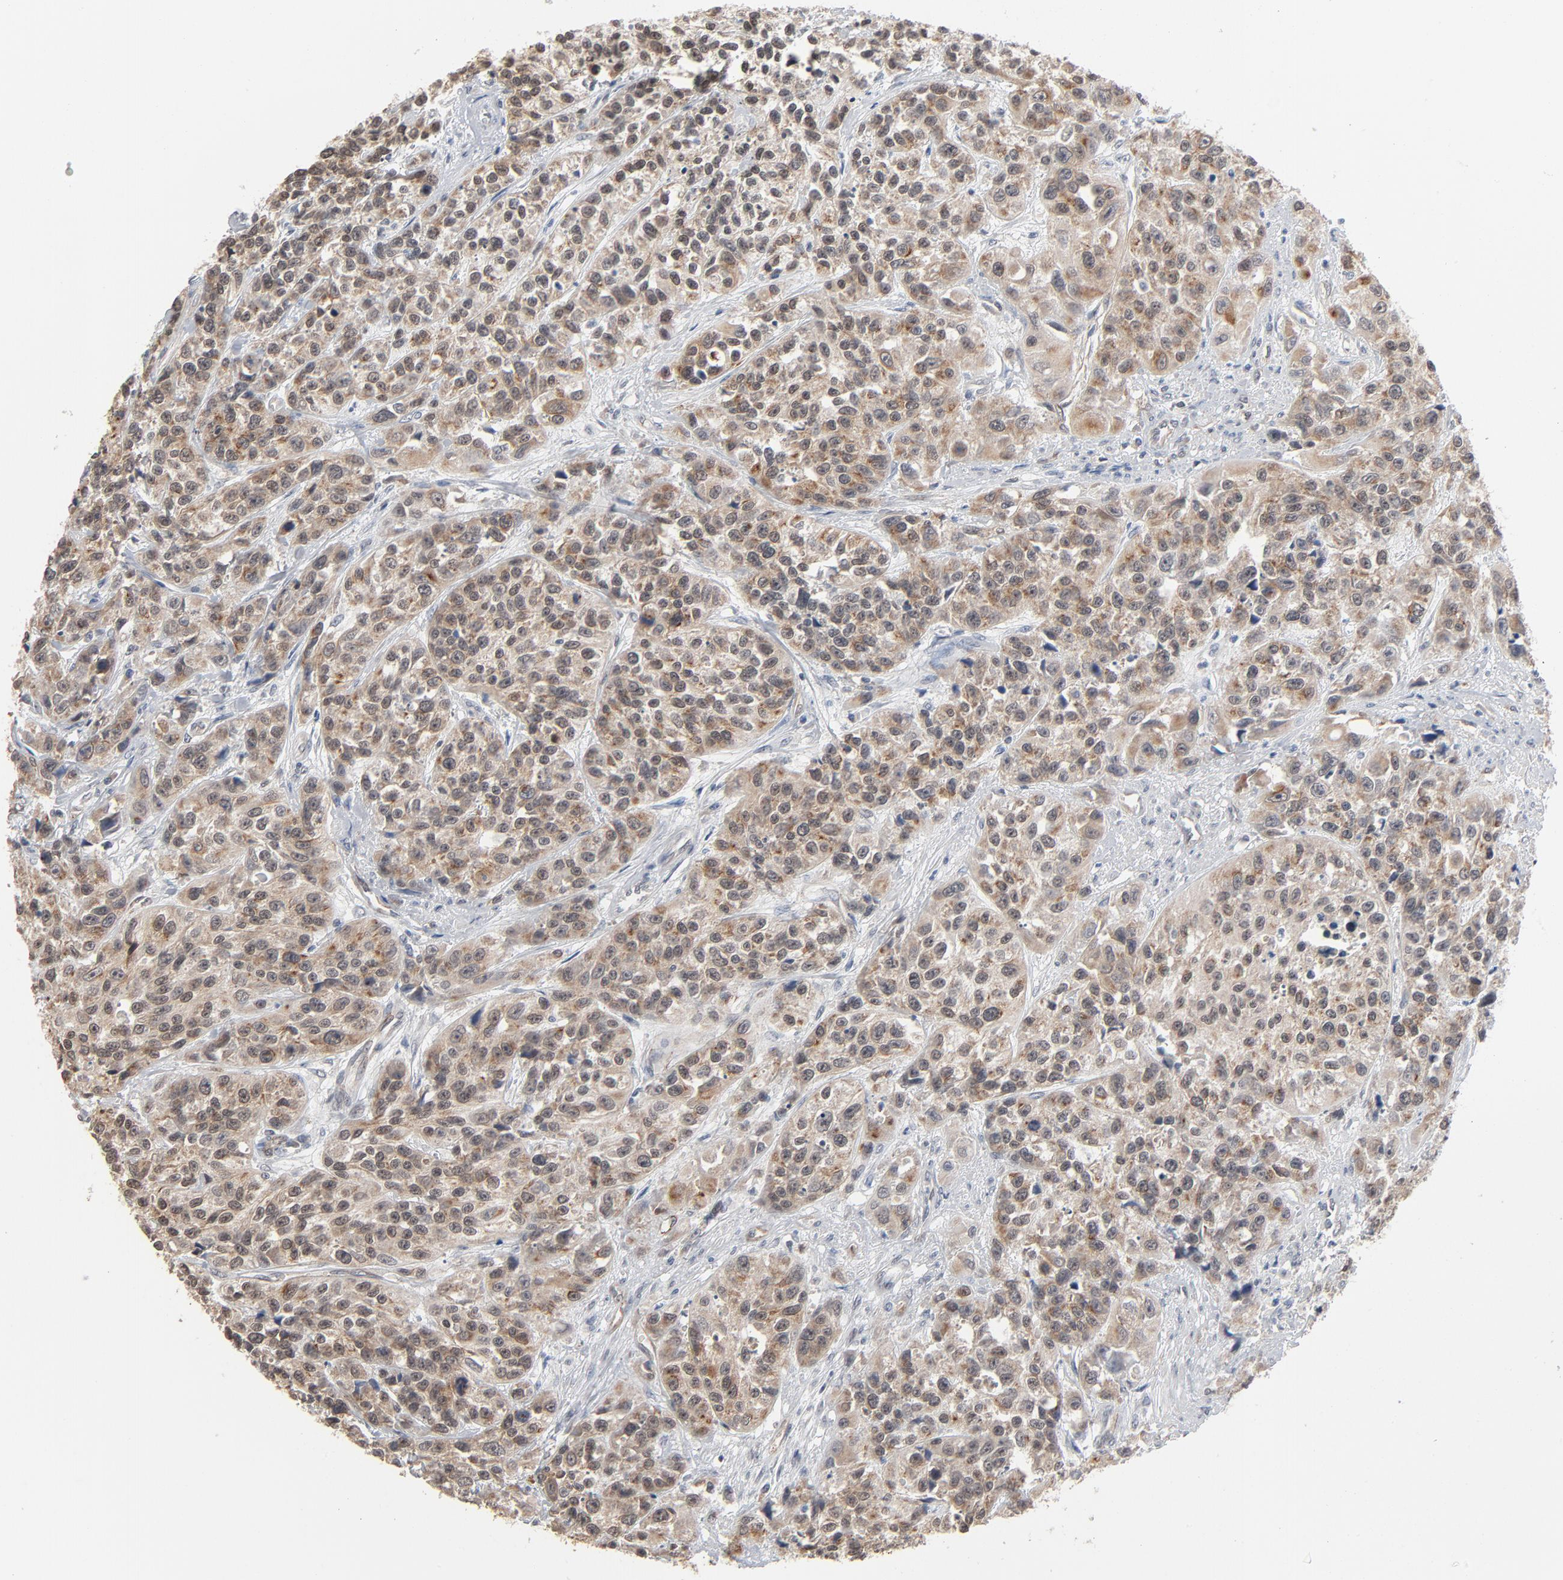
{"staining": {"intensity": "moderate", "quantity": ">75%", "location": "cytoplasmic/membranous"}, "tissue": "urothelial cancer", "cell_type": "Tumor cells", "image_type": "cancer", "snomed": [{"axis": "morphology", "description": "Urothelial carcinoma, High grade"}, {"axis": "topography", "description": "Urinary bladder"}], "caption": "High-grade urothelial carcinoma stained with DAB (3,3'-diaminobenzidine) IHC reveals medium levels of moderate cytoplasmic/membranous expression in approximately >75% of tumor cells. (DAB (3,3'-diaminobenzidine) IHC, brown staining for protein, blue staining for nuclei).", "gene": "ITPR3", "patient": {"sex": "female", "age": 81}}